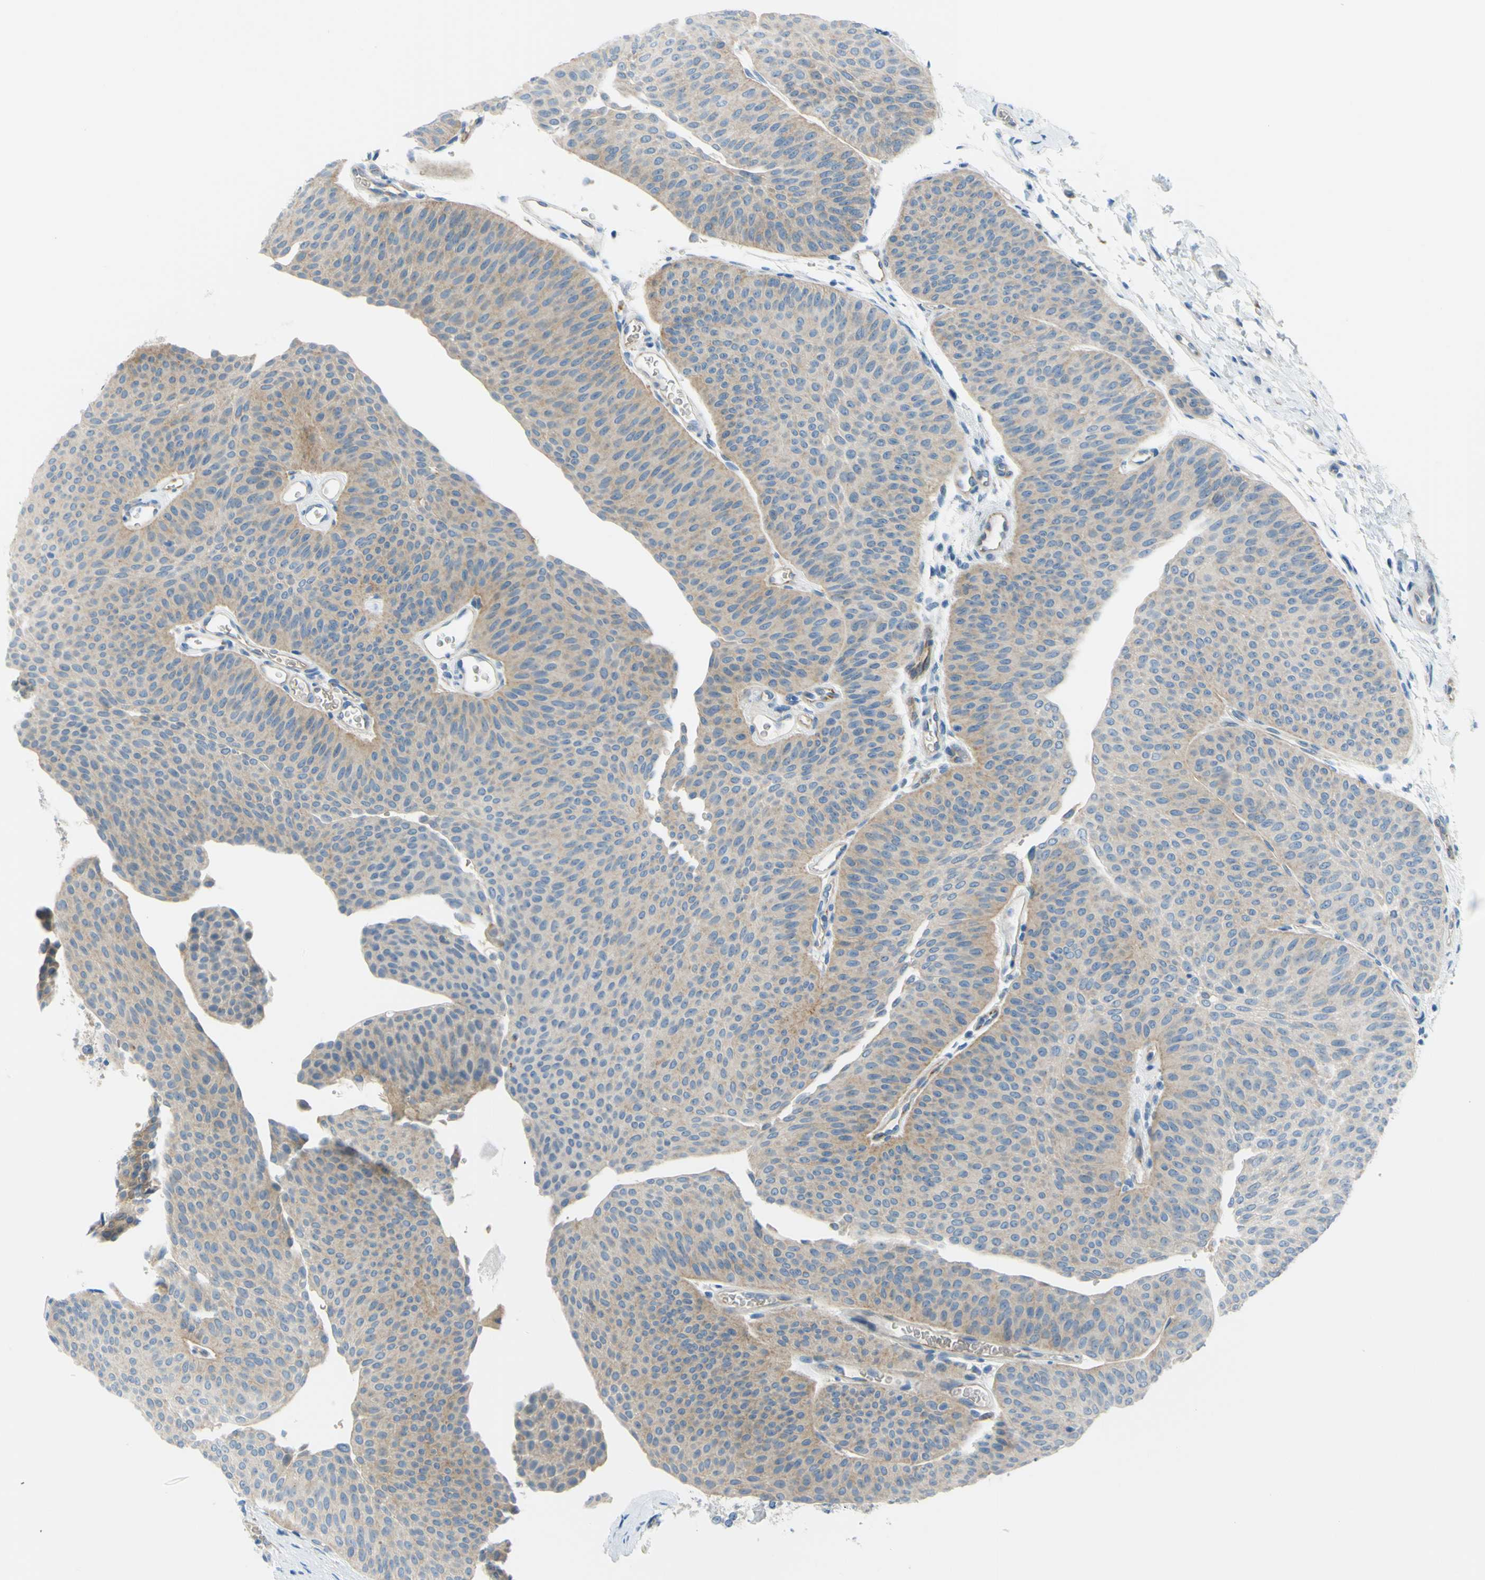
{"staining": {"intensity": "moderate", "quantity": ">75%", "location": "cytoplasmic/membranous"}, "tissue": "urothelial cancer", "cell_type": "Tumor cells", "image_type": "cancer", "snomed": [{"axis": "morphology", "description": "Urothelial carcinoma, Low grade"}, {"axis": "topography", "description": "Urinary bladder"}], "caption": "A high-resolution micrograph shows immunohistochemistry staining of urothelial cancer, which reveals moderate cytoplasmic/membranous expression in approximately >75% of tumor cells.", "gene": "FRMD4B", "patient": {"sex": "female", "age": 60}}